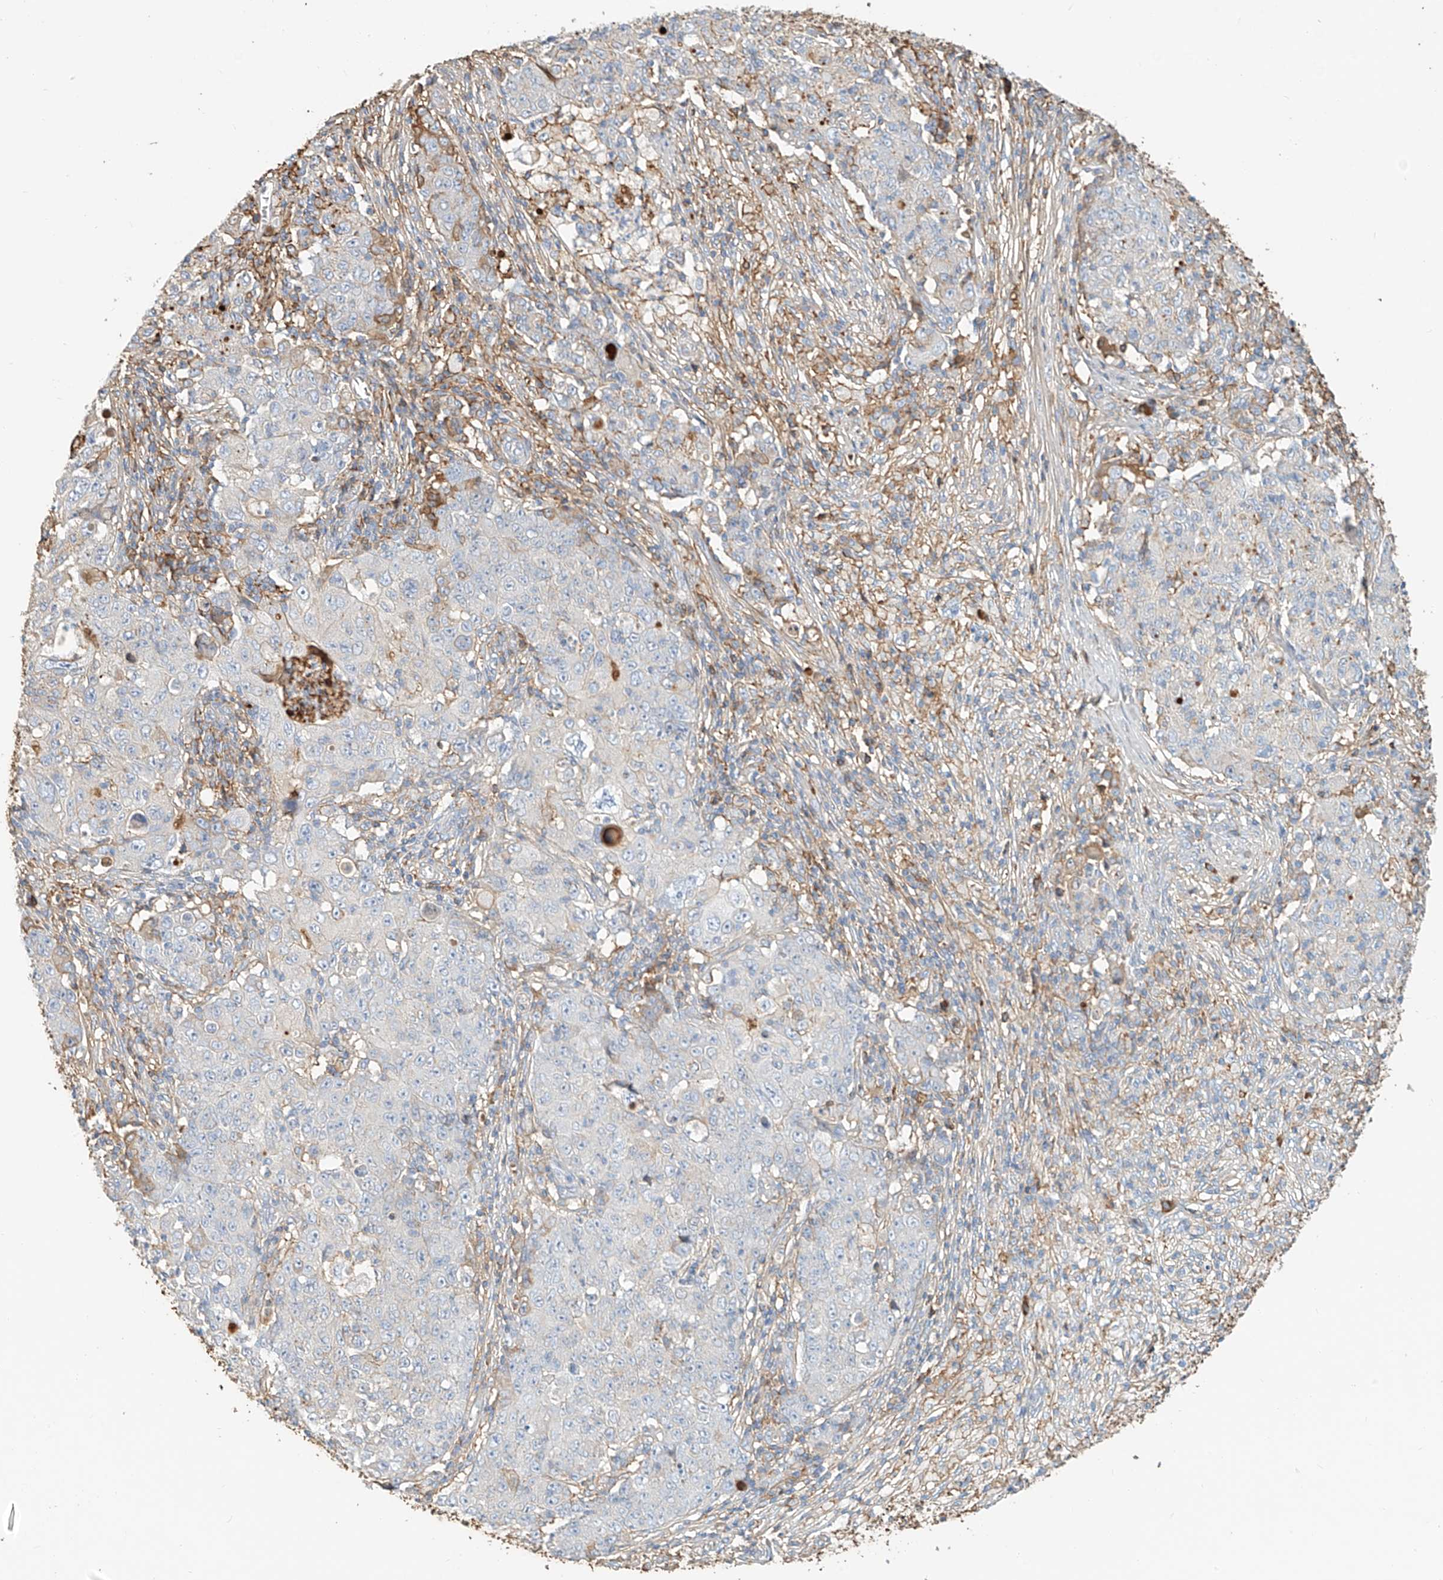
{"staining": {"intensity": "negative", "quantity": "none", "location": "none"}, "tissue": "ovarian cancer", "cell_type": "Tumor cells", "image_type": "cancer", "snomed": [{"axis": "morphology", "description": "Carcinoma, endometroid"}, {"axis": "topography", "description": "Ovary"}], "caption": "DAB immunohistochemical staining of ovarian cancer exhibits no significant staining in tumor cells. The staining is performed using DAB (3,3'-diaminobenzidine) brown chromogen with nuclei counter-stained in using hematoxylin.", "gene": "ZFP30", "patient": {"sex": "female", "age": 42}}